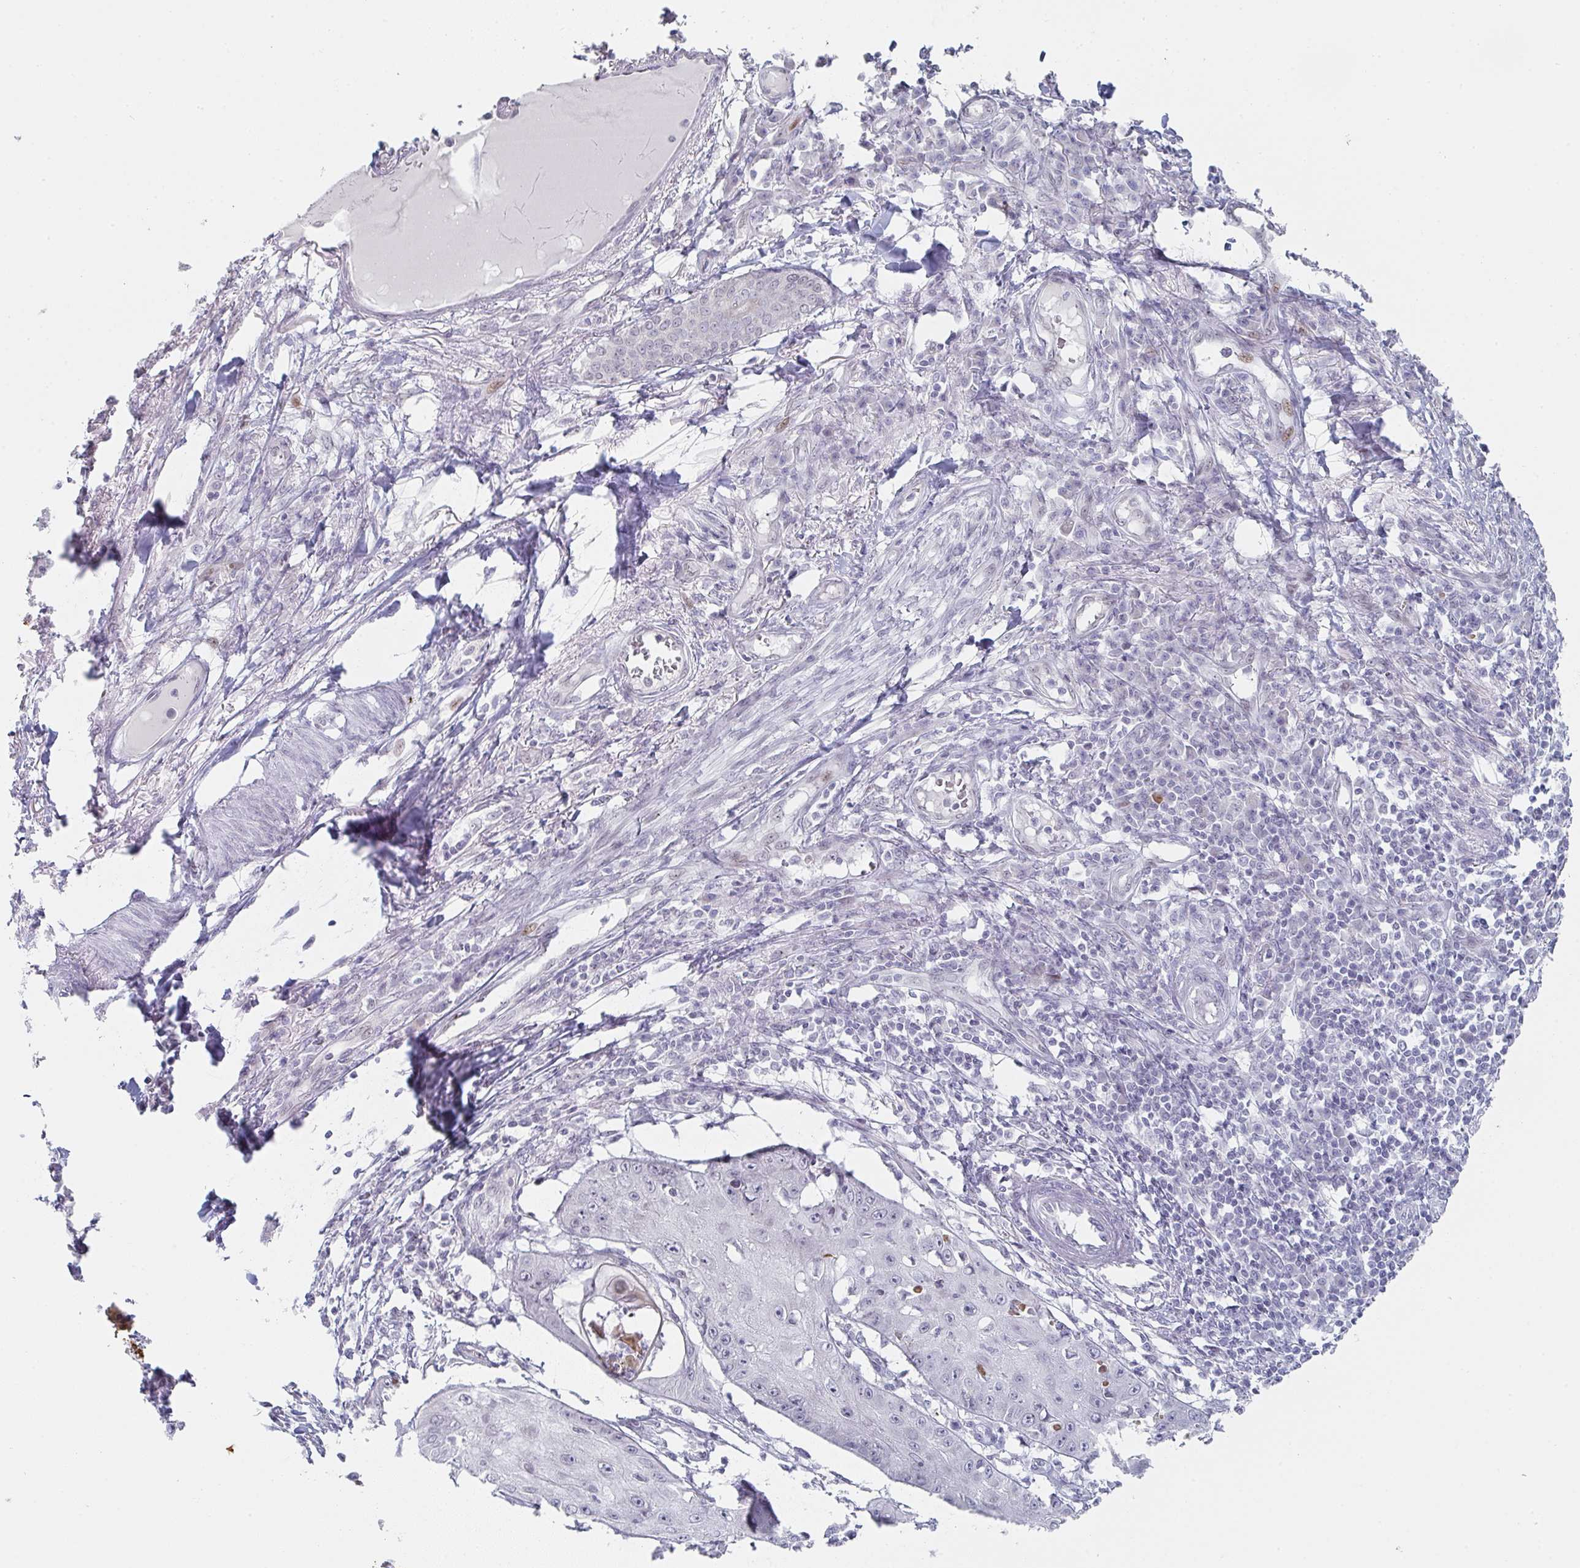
{"staining": {"intensity": "negative", "quantity": "none", "location": "none"}, "tissue": "skin cancer", "cell_type": "Tumor cells", "image_type": "cancer", "snomed": [{"axis": "morphology", "description": "Squamous cell carcinoma, NOS"}, {"axis": "topography", "description": "Skin"}], "caption": "The immunohistochemistry photomicrograph has no significant expression in tumor cells of squamous cell carcinoma (skin) tissue. Brightfield microscopy of immunohistochemistry (IHC) stained with DAB (brown) and hematoxylin (blue), captured at high magnification.", "gene": "POU2AF2", "patient": {"sex": "male", "age": 70}}